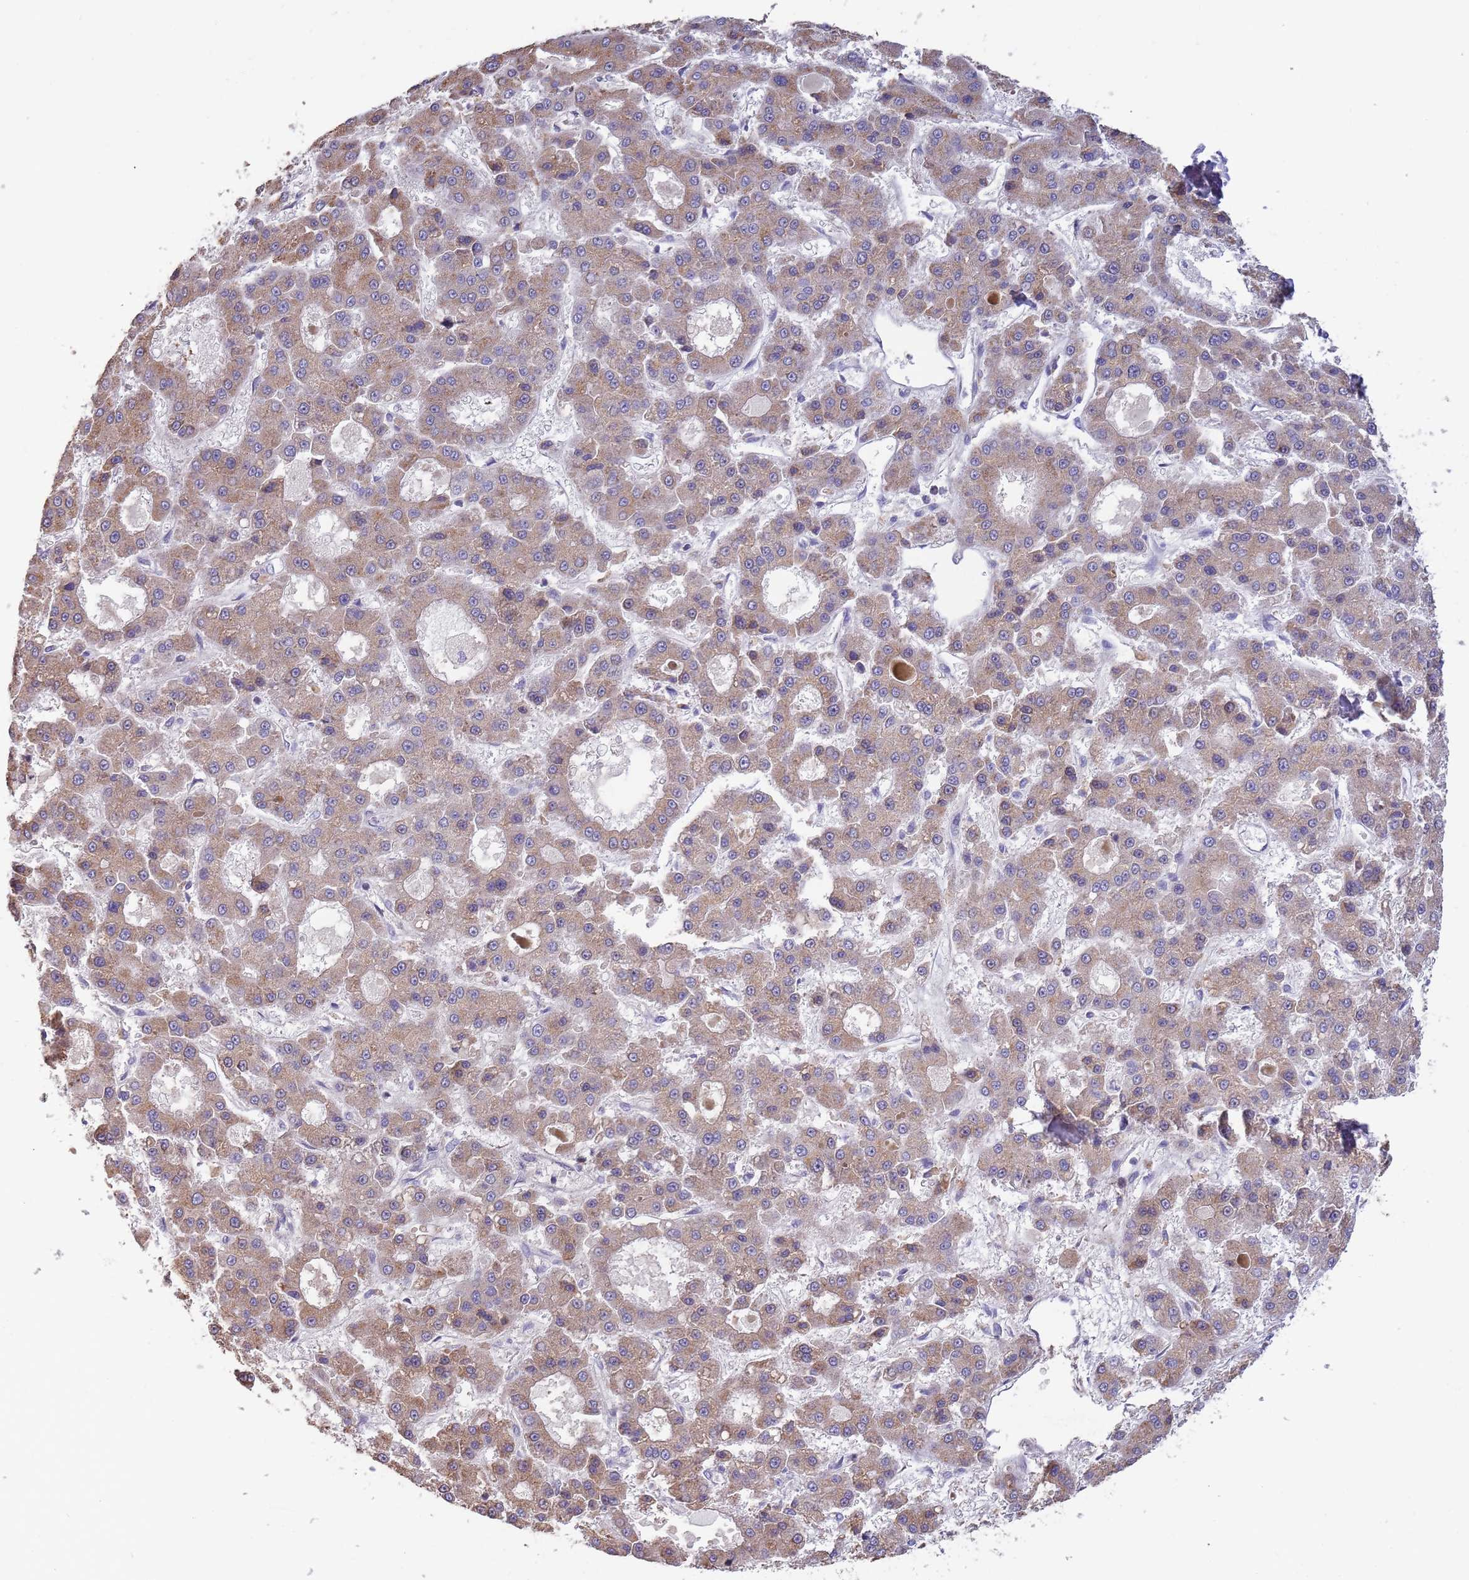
{"staining": {"intensity": "moderate", "quantity": ">75%", "location": "cytoplasmic/membranous"}, "tissue": "liver cancer", "cell_type": "Tumor cells", "image_type": "cancer", "snomed": [{"axis": "morphology", "description": "Carcinoma, Hepatocellular, NOS"}, {"axis": "topography", "description": "Liver"}], "caption": "Liver cancer stained for a protein (brown) displays moderate cytoplasmic/membranous positive staining in about >75% of tumor cells.", "gene": "SUSD1", "patient": {"sex": "male", "age": 70}}